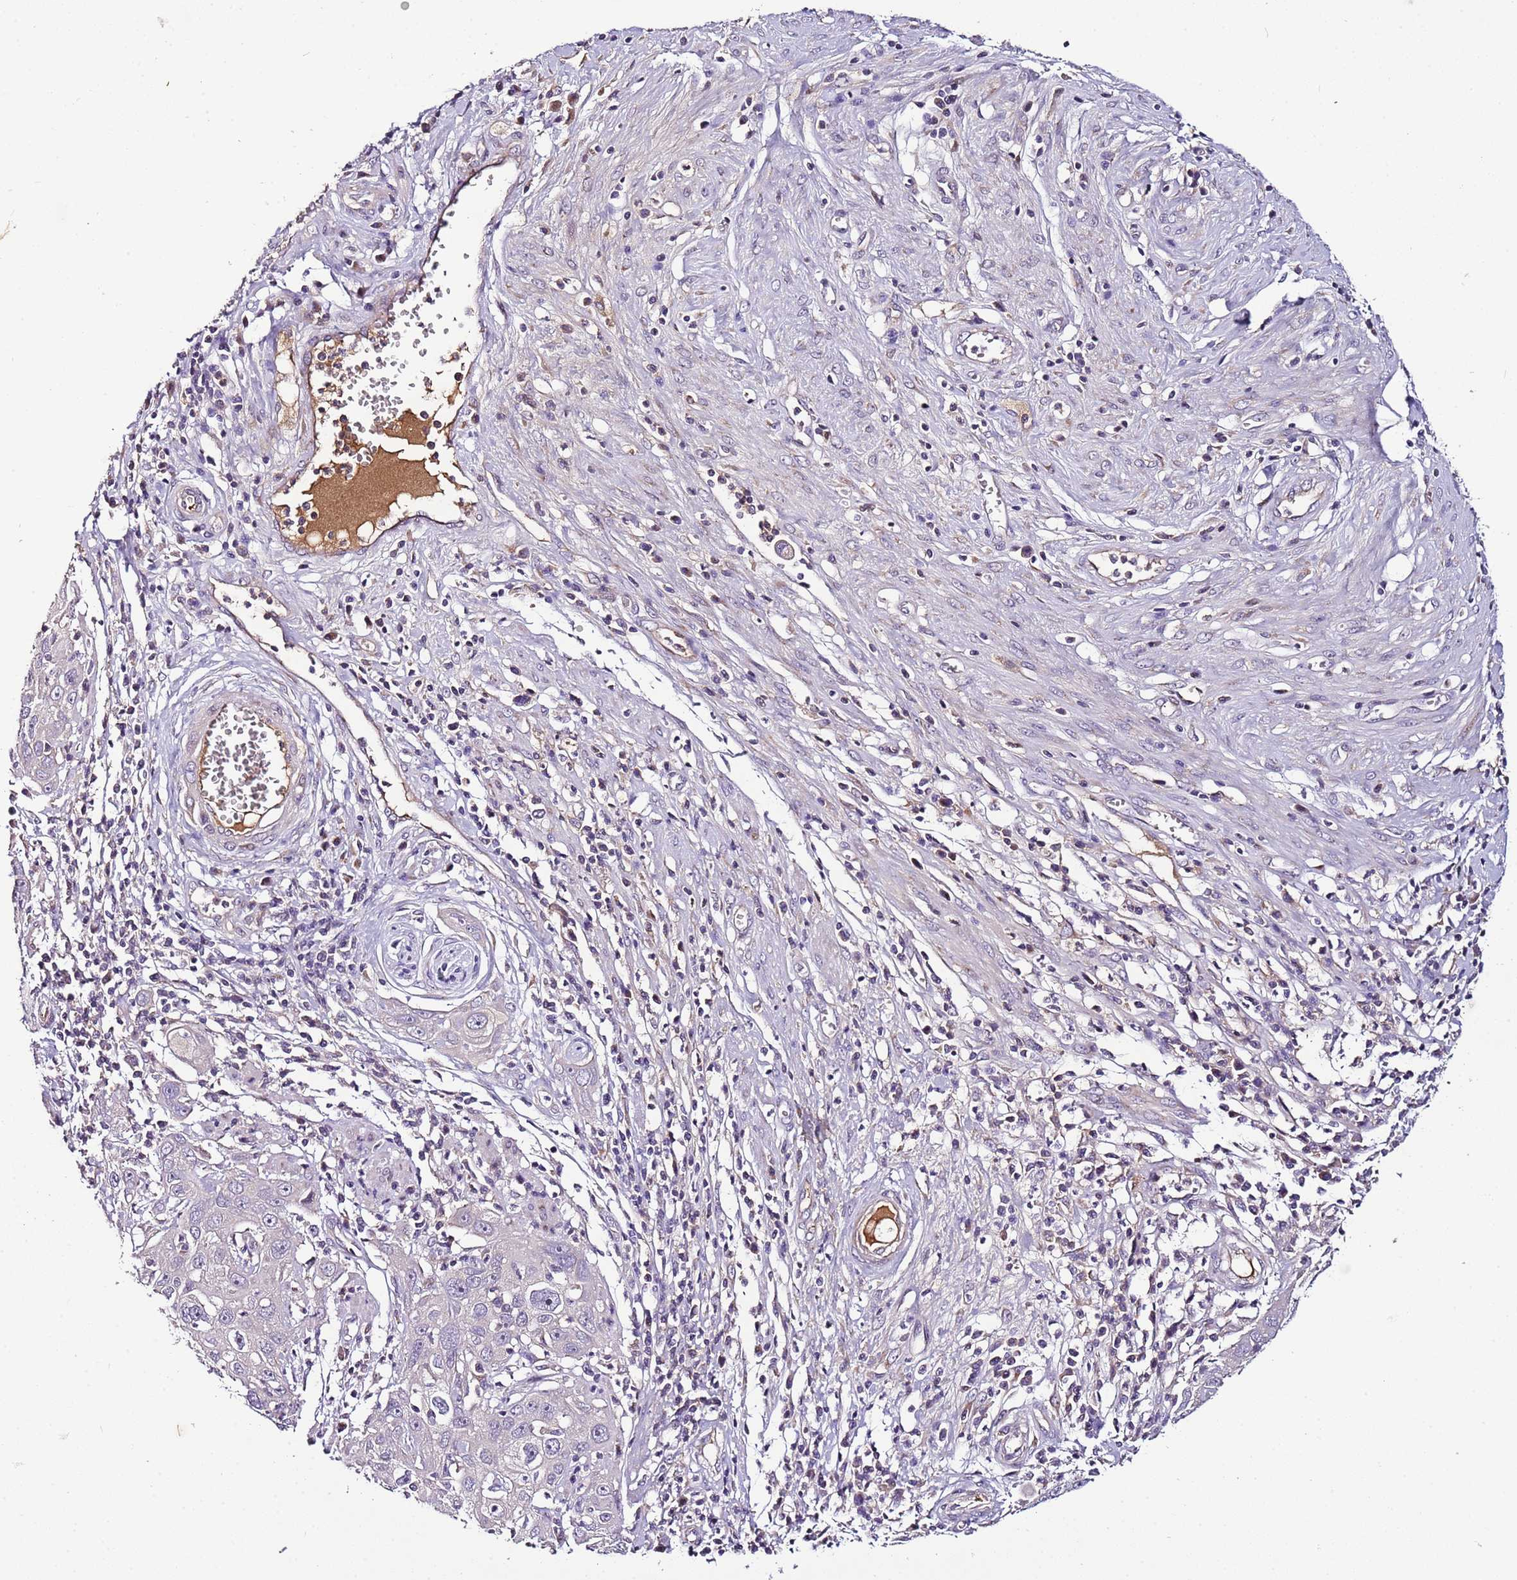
{"staining": {"intensity": "negative", "quantity": "none", "location": "none"}, "tissue": "cervical cancer", "cell_type": "Tumor cells", "image_type": "cancer", "snomed": [{"axis": "morphology", "description": "Squamous cell carcinoma, NOS"}, {"axis": "topography", "description": "Cervix"}], "caption": "Histopathology image shows no protein expression in tumor cells of squamous cell carcinoma (cervical) tissue. (DAB (3,3'-diaminobenzidine) IHC with hematoxylin counter stain).", "gene": "FAM20A", "patient": {"sex": "female", "age": 36}}